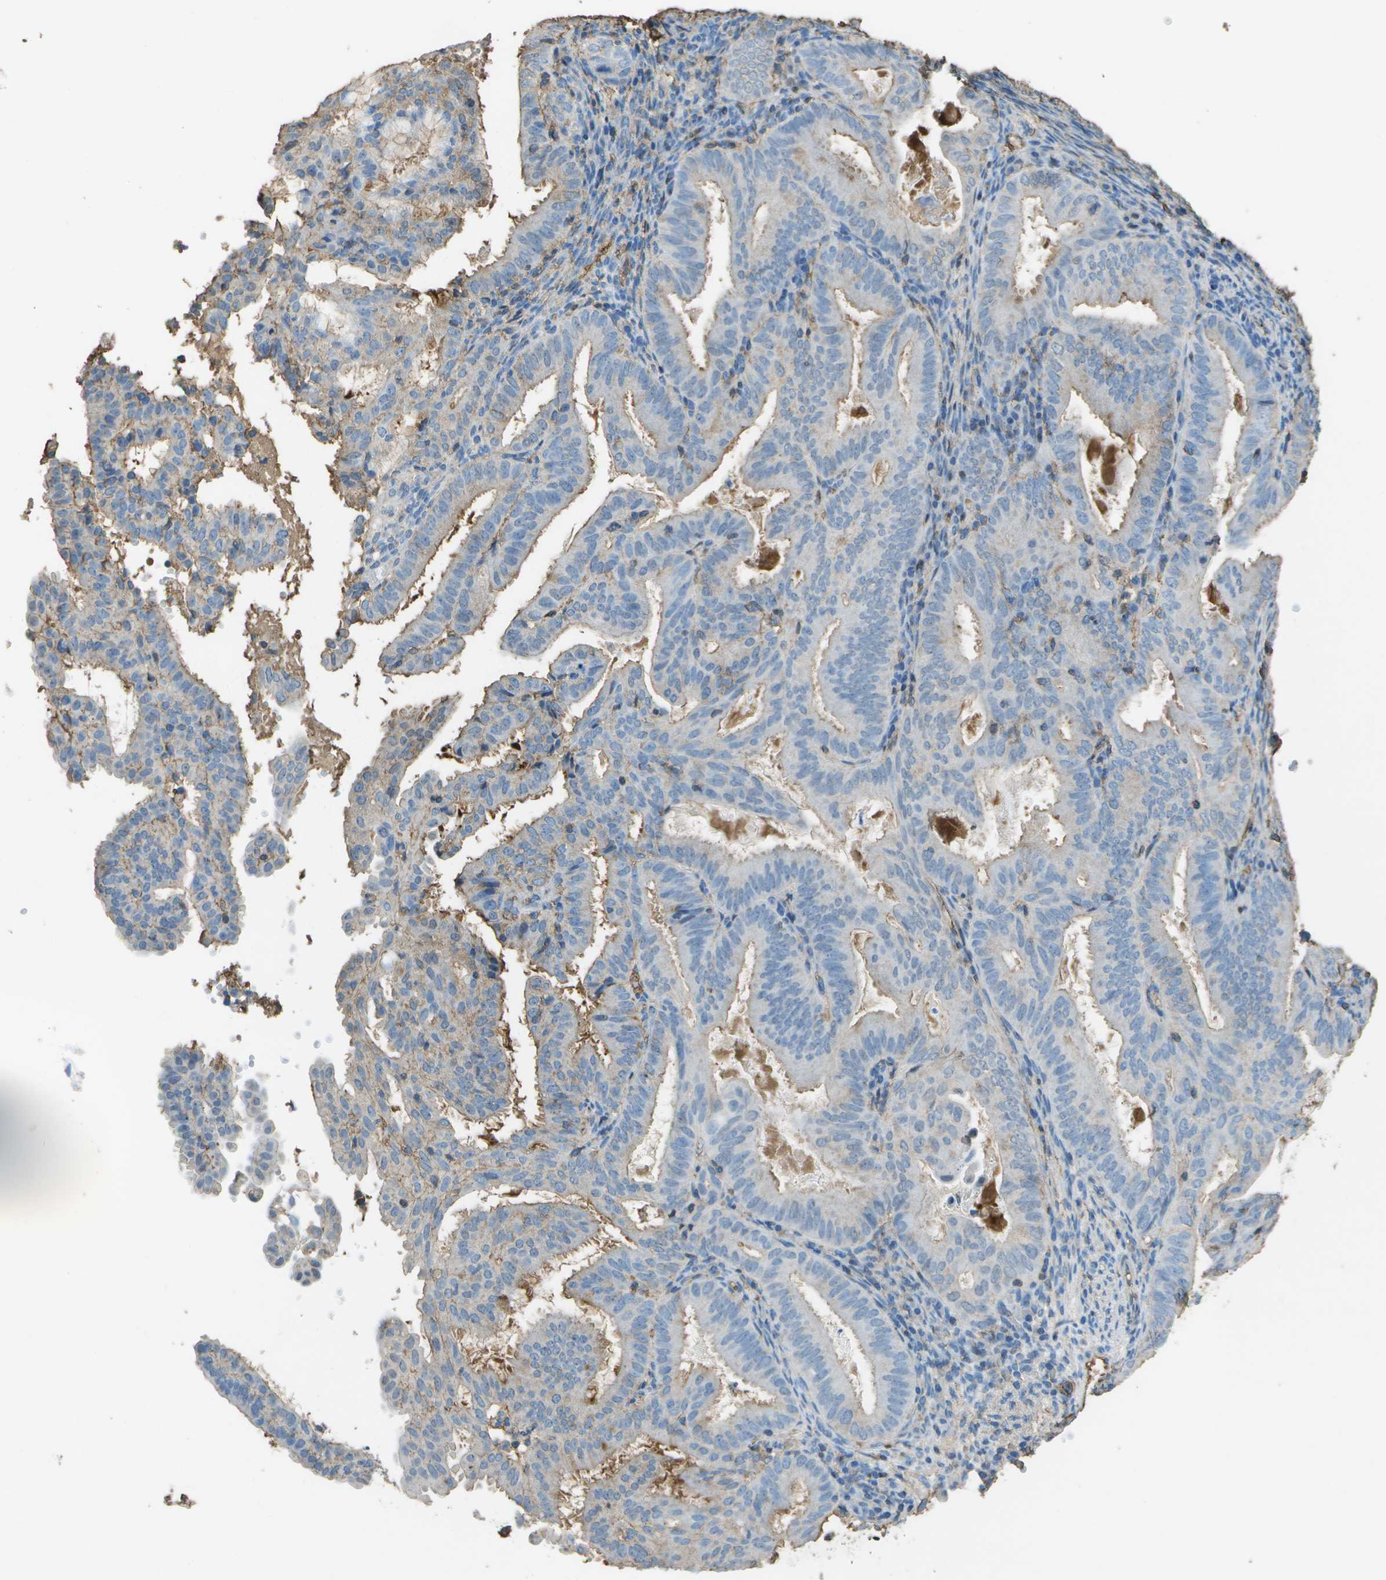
{"staining": {"intensity": "weak", "quantity": "25%-75%", "location": "cytoplasmic/membranous"}, "tissue": "endometrial cancer", "cell_type": "Tumor cells", "image_type": "cancer", "snomed": [{"axis": "morphology", "description": "Adenocarcinoma, NOS"}, {"axis": "topography", "description": "Endometrium"}], "caption": "A brown stain highlights weak cytoplasmic/membranous positivity of a protein in endometrial adenocarcinoma tumor cells. (IHC, brightfield microscopy, high magnification).", "gene": "CYP4F11", "patient": {"sex": "female", "age": 58}}